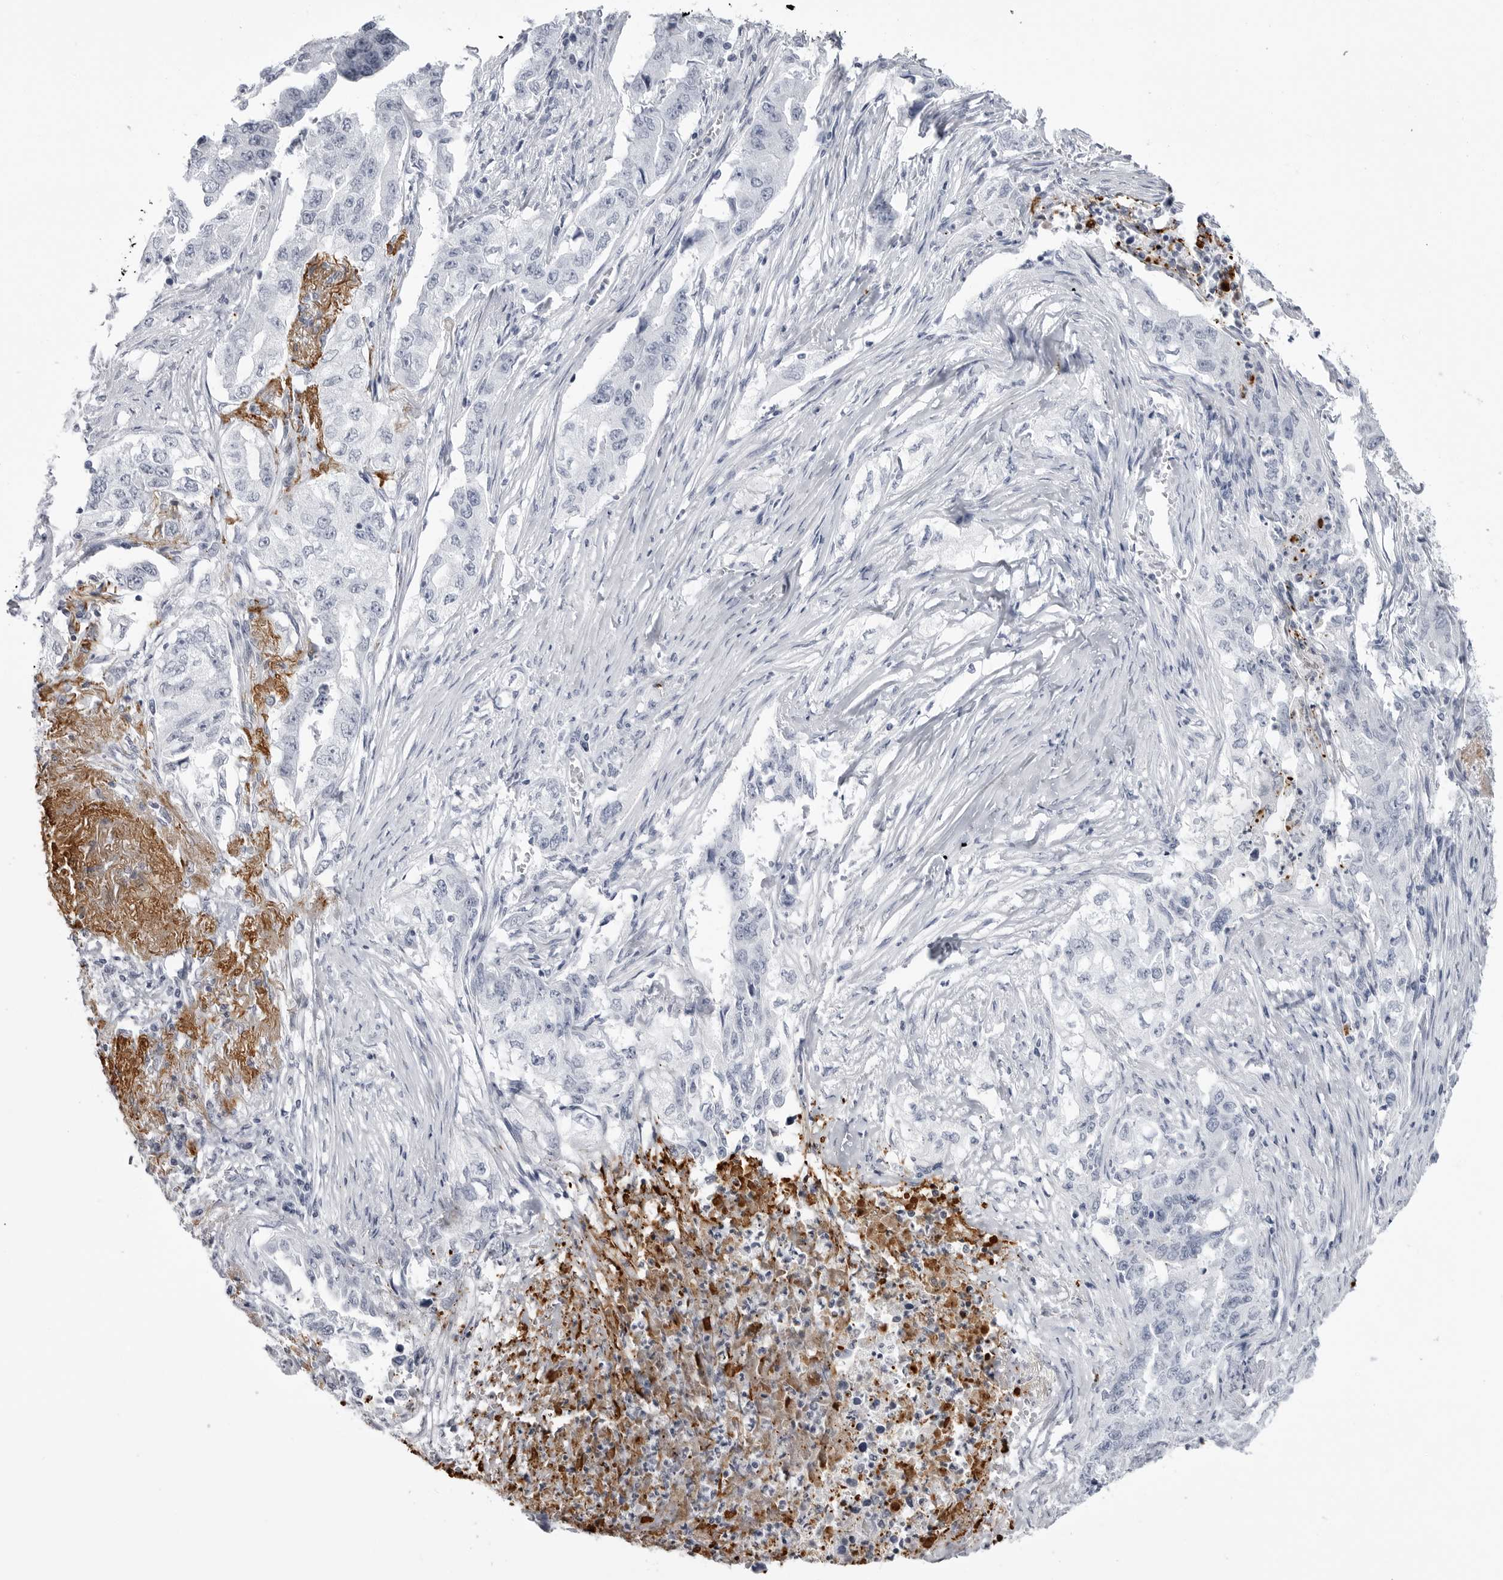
{"staining": {"intensity": "negative", "quantity": "none", "location": "none"}, "tissue": "lung cancer", "cell_type": "Tumor cells", "image_type": "cancer", "snomed": [{"axis": "morphology", "description": "Adenocarcinoma, NOS"}, {"axis": "topography", "description": "Lung"}], "caption": "Immunohistochemical staining of adenocarcinoma (lung) displays no significant staining in tumor cells. Nuclei are stained in blue.", "gene": "COL26A1", "patient": {"sex": "female", "age": 51}}